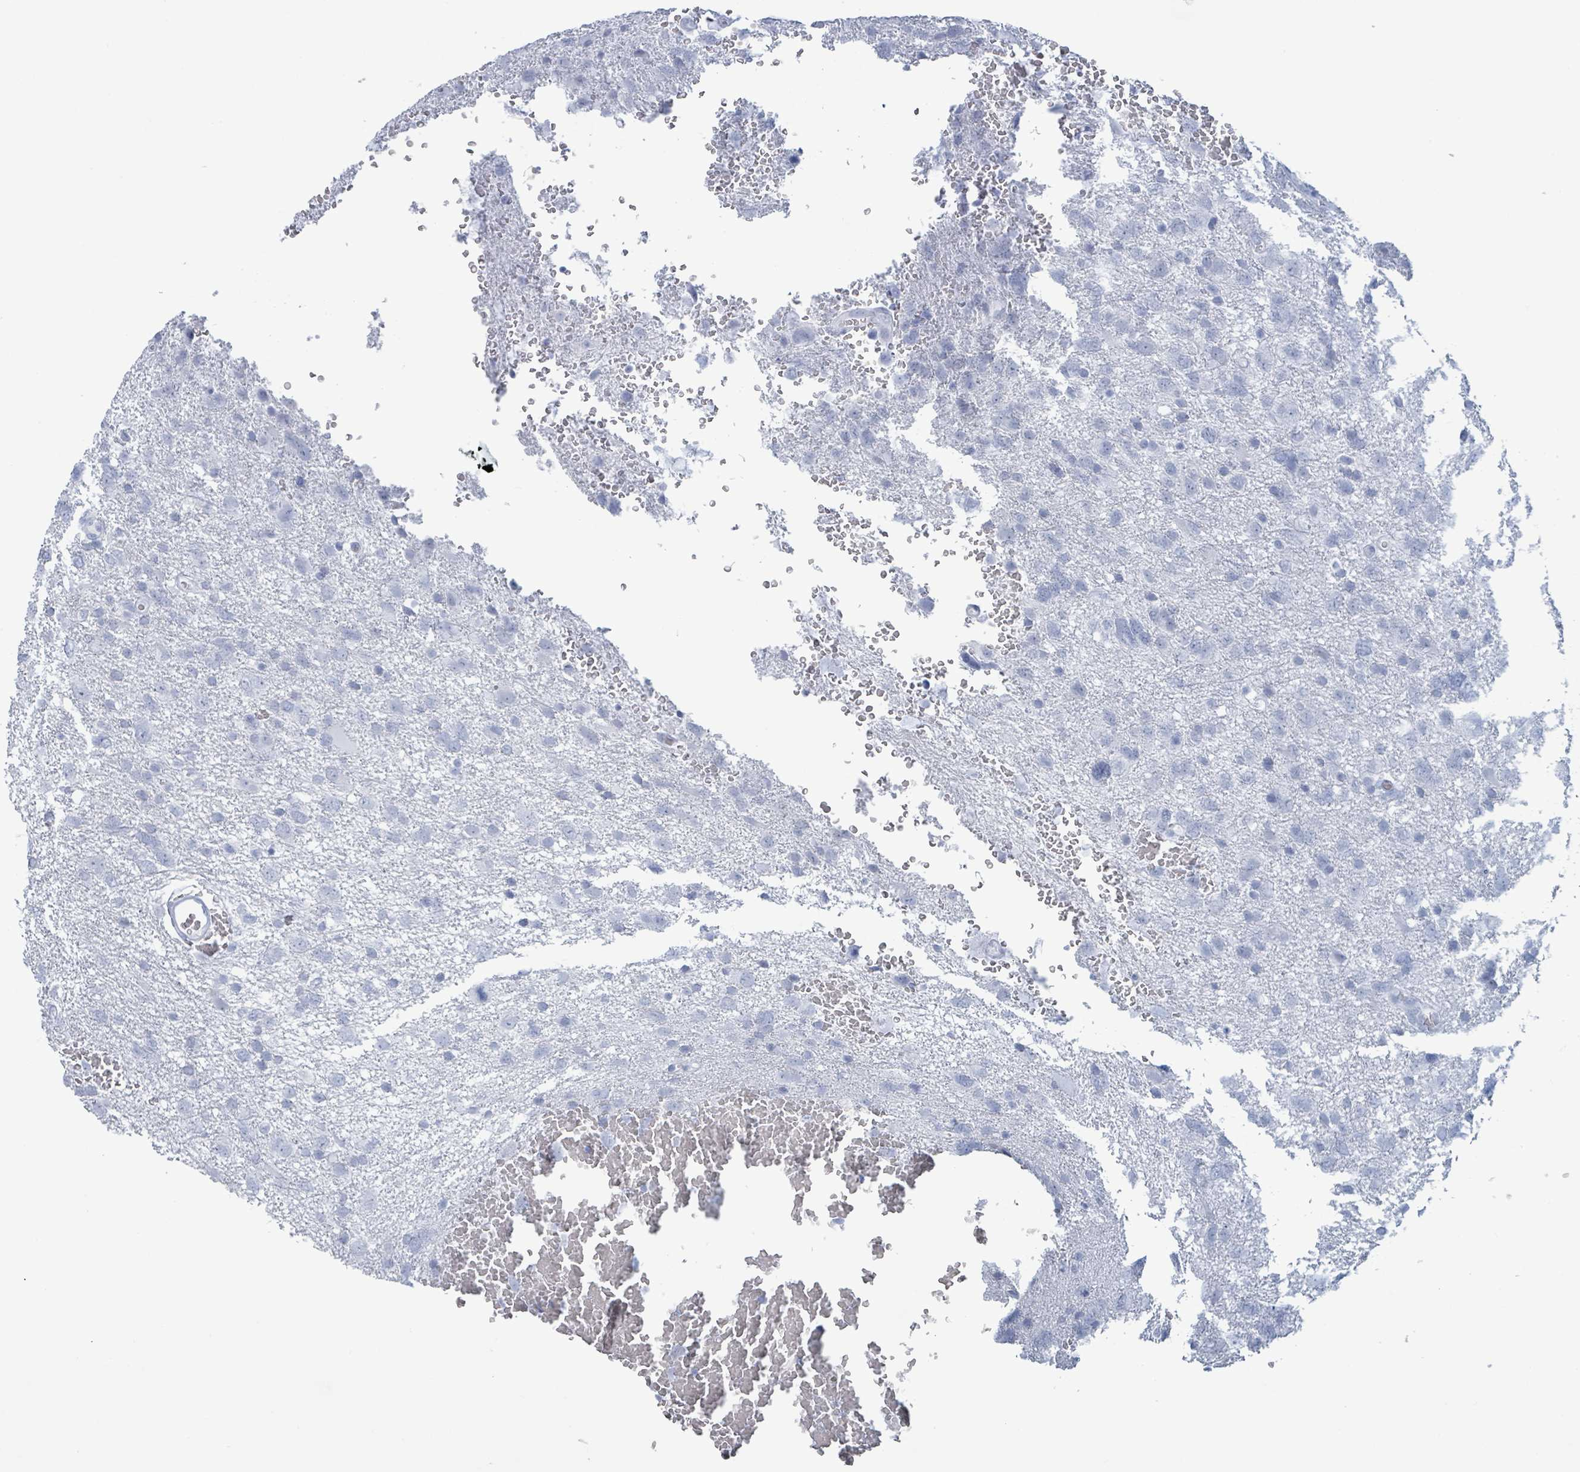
{"staining": {"intensity": "negative", "quantity": "none", "location": "none"}, "tissue": "glioma", "cell_type": "Tumor cells", "image_type": "cancer", "snomed": [{"axis": "morphology", "description": "Glioma, malignant, High grade"}, {"axis": "topography", "description": "Brain"}], "caption": "This is a image of IHC staining of high-grade glioma (malignant), which shows no expression in tumor cells.", "gene": "KRT8", "patient": {"sex": "male", "age": 61}}